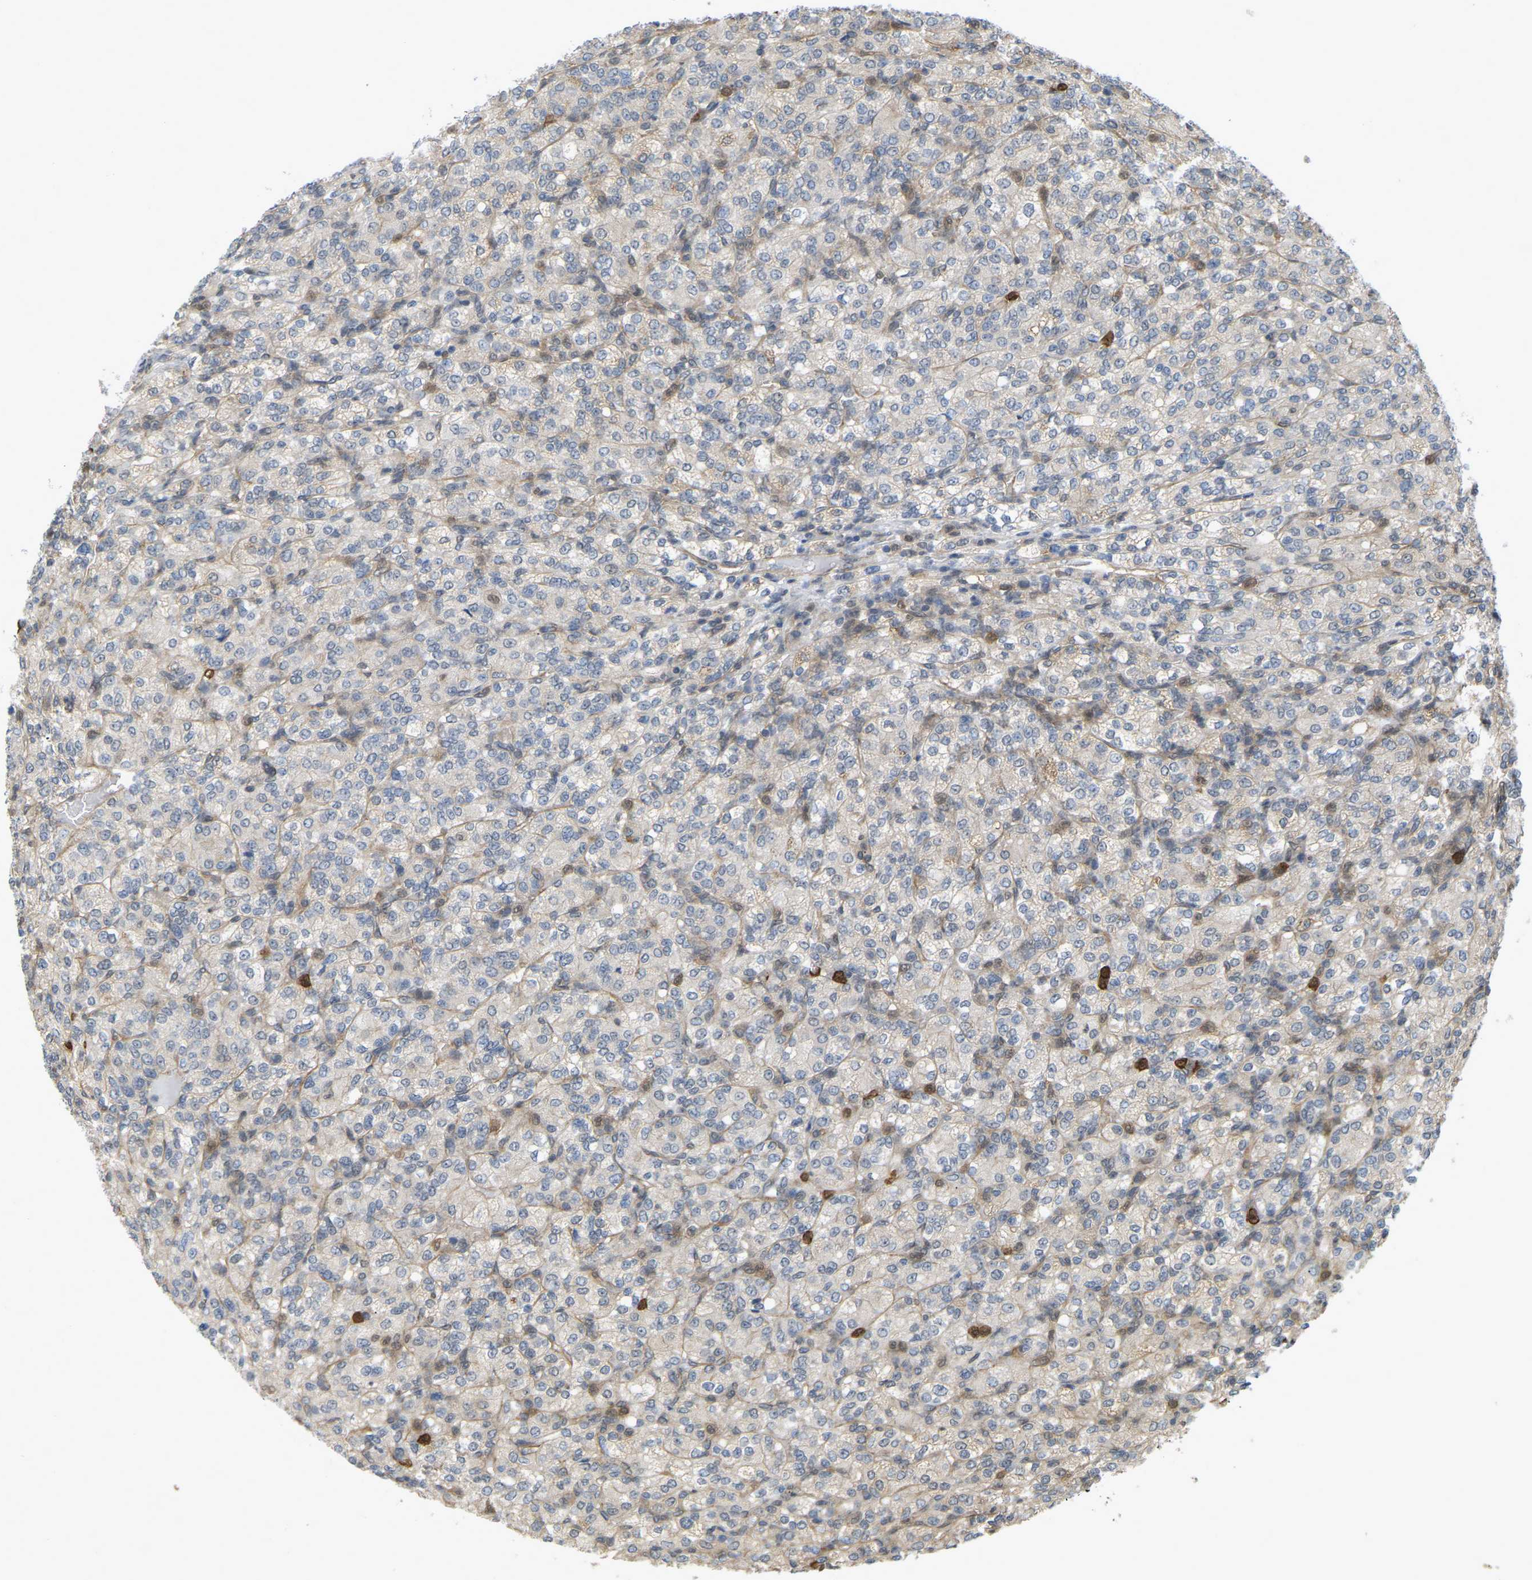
{"staining": {"intensity": "weak", "quantity": "<25%", "location": "cytoplasmic/membranous"}, "tissue": "renal cancer", "cell_type": "Tumor cells", "image_type": "cancer", "snomed": [{"axis": "morphology", "description": "Adenocarcinoma, NOS"}, {"axis": "topography", "description": "Kidney"}], "caption": "An image of renal cancer stained for a protein exhibits no brown staining in tumor cells.", "gene": "SERPINB5", "patient": {"sex": "male", "age": 77}}